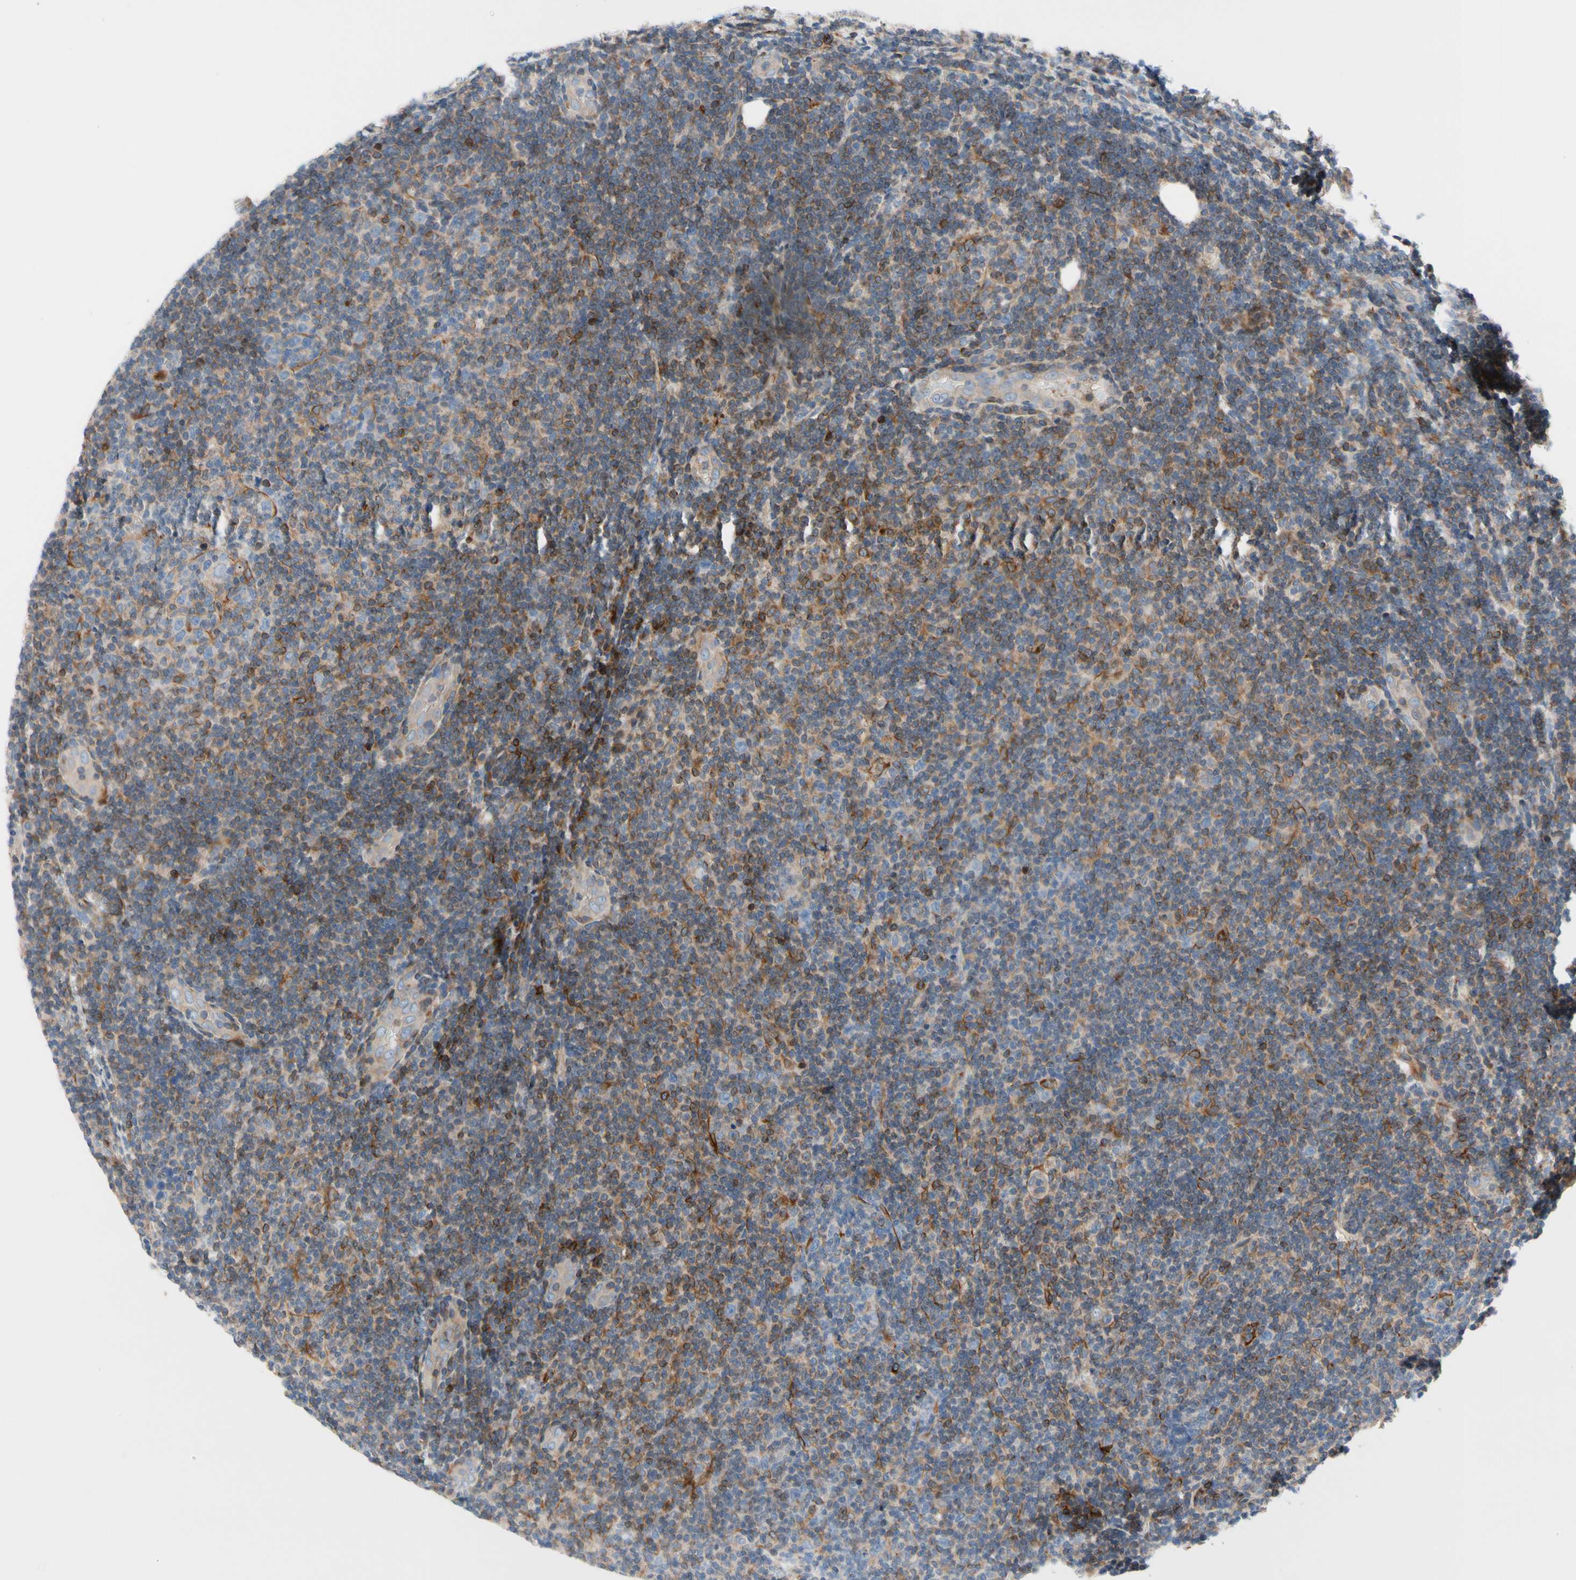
{"staining": {"intensity": "moderate", "quantity": "<25%", "location": "cytoplasmic/membranous"}, "tissue": "lymphoma", "cell_type": "Tumor cells", "image_type": "cancer", "snomed": [{"axis": "morphology", "description": "Malignant lymphoma, non-Hodgkin's type, Low grade"}, {"axis": "topography", "description": "Lymph node"}], "caption": "Immunohistochemistry of lymphoma reveals low levels of moderate cytoplasmic/membranous staining in approximately <25% of tumor cells. (Stains: DAB in brown, nuclei in blue, Microscopy: brightfield microscopy at high magnification).", "gene": "MAP3K3", "patient": {"sex": "male", "age": 83}}